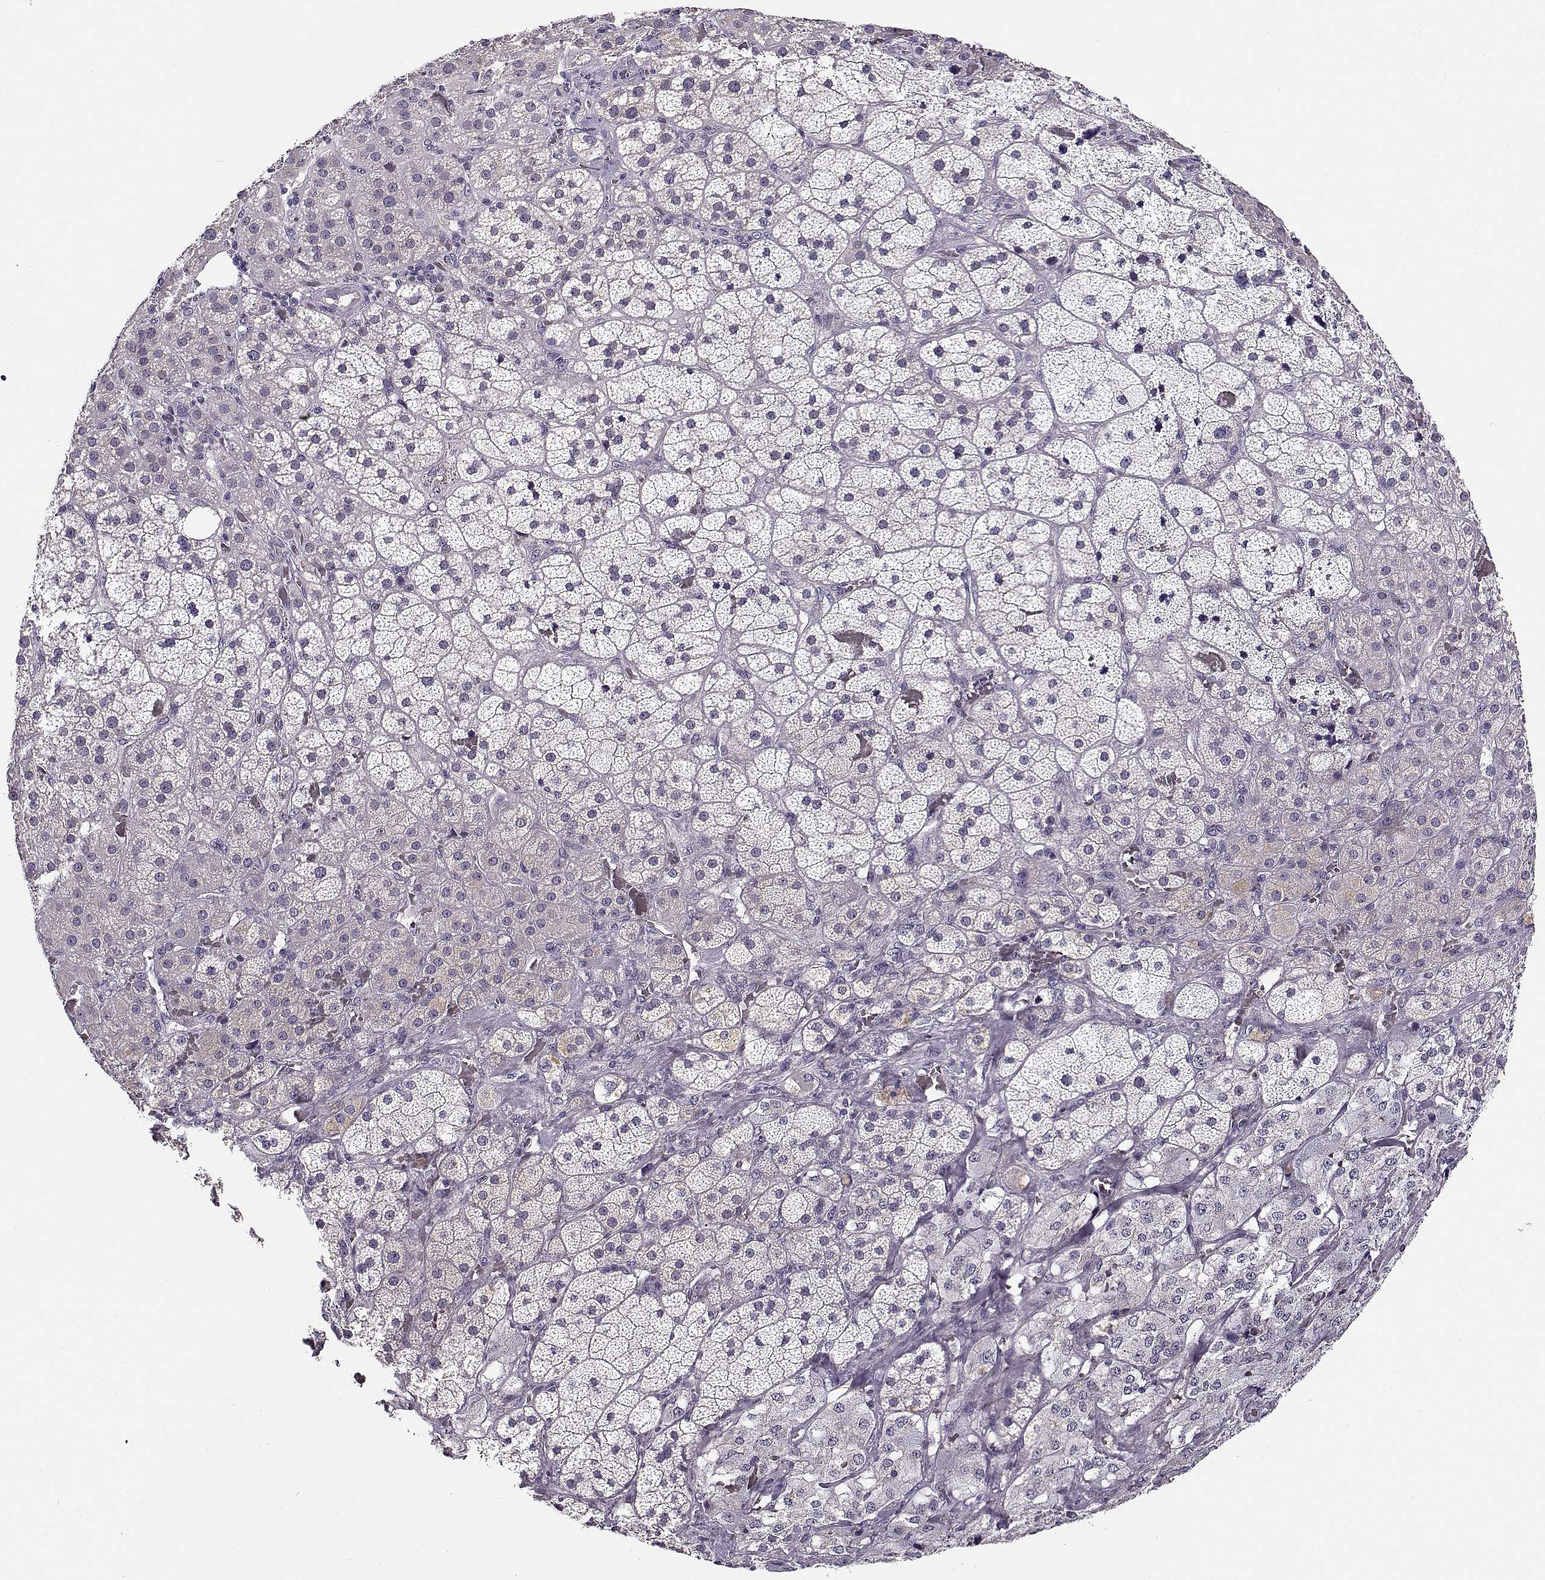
{"staining": {"intensity": "negative", "quantity": "none", "location": "none"}, "tissue": "adrenal gland", "cell_type": "Glandular cells", "image_type": "normal", "snomed": [{"axis": "morphology", "description": "Normal tissue, NOS"}, {"axis": "topography", "description": "Adrenal gland"}], "caption": "Glandular cells are negative for brown protein staining in unremarkable adrenal gland. The staining was performed using DAB (3,3'-diaminobenzidine) to visualize the protein expression in brown, while the nuclei were stained in blue with hematoxylin (Magnification: 20x).", "gene": "TMEM145", "patient": {"sex": "male", "age": 57}}